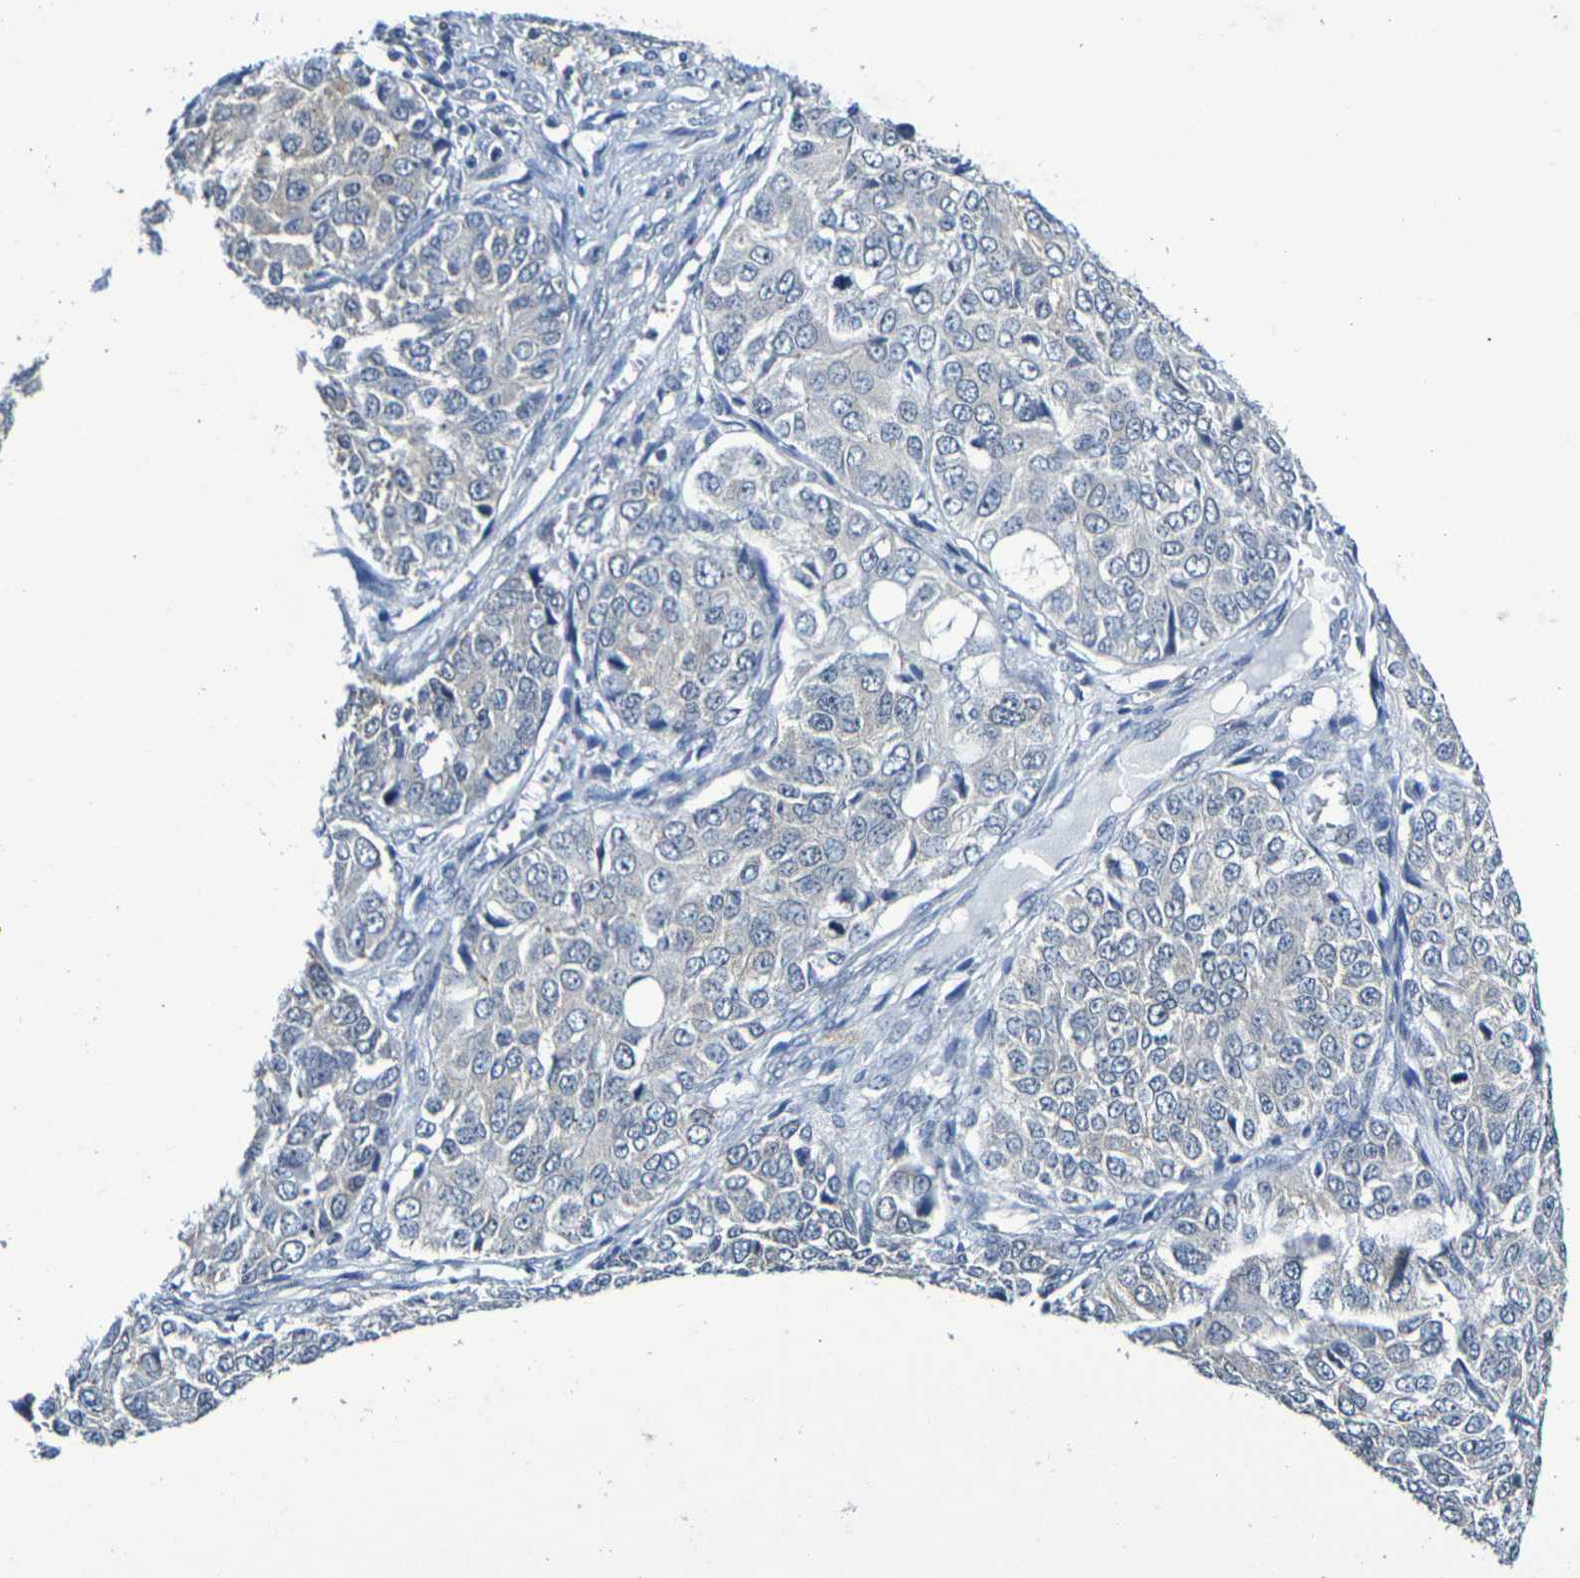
{"staining": {"intensity": "weak", "quantity": ">75%", "location": "cytoplasmic/membranous"}, "tissue": "ovarian cancer", "cell_type": "Tumor cells", "image_type": "cancer", "snomed": [{"axis": "morphology", "description": "Carcinoma, endometroid"}, {"axis": "topography", "description": "Ovary"}], "caption": "Protein analysis of ovarian cancer tissue displays weak cytoplasmic/membranous expression in about >75% of tumor cells.", "gene": "CHRNB1", "patient": {"sex": "female", "age": 51}}